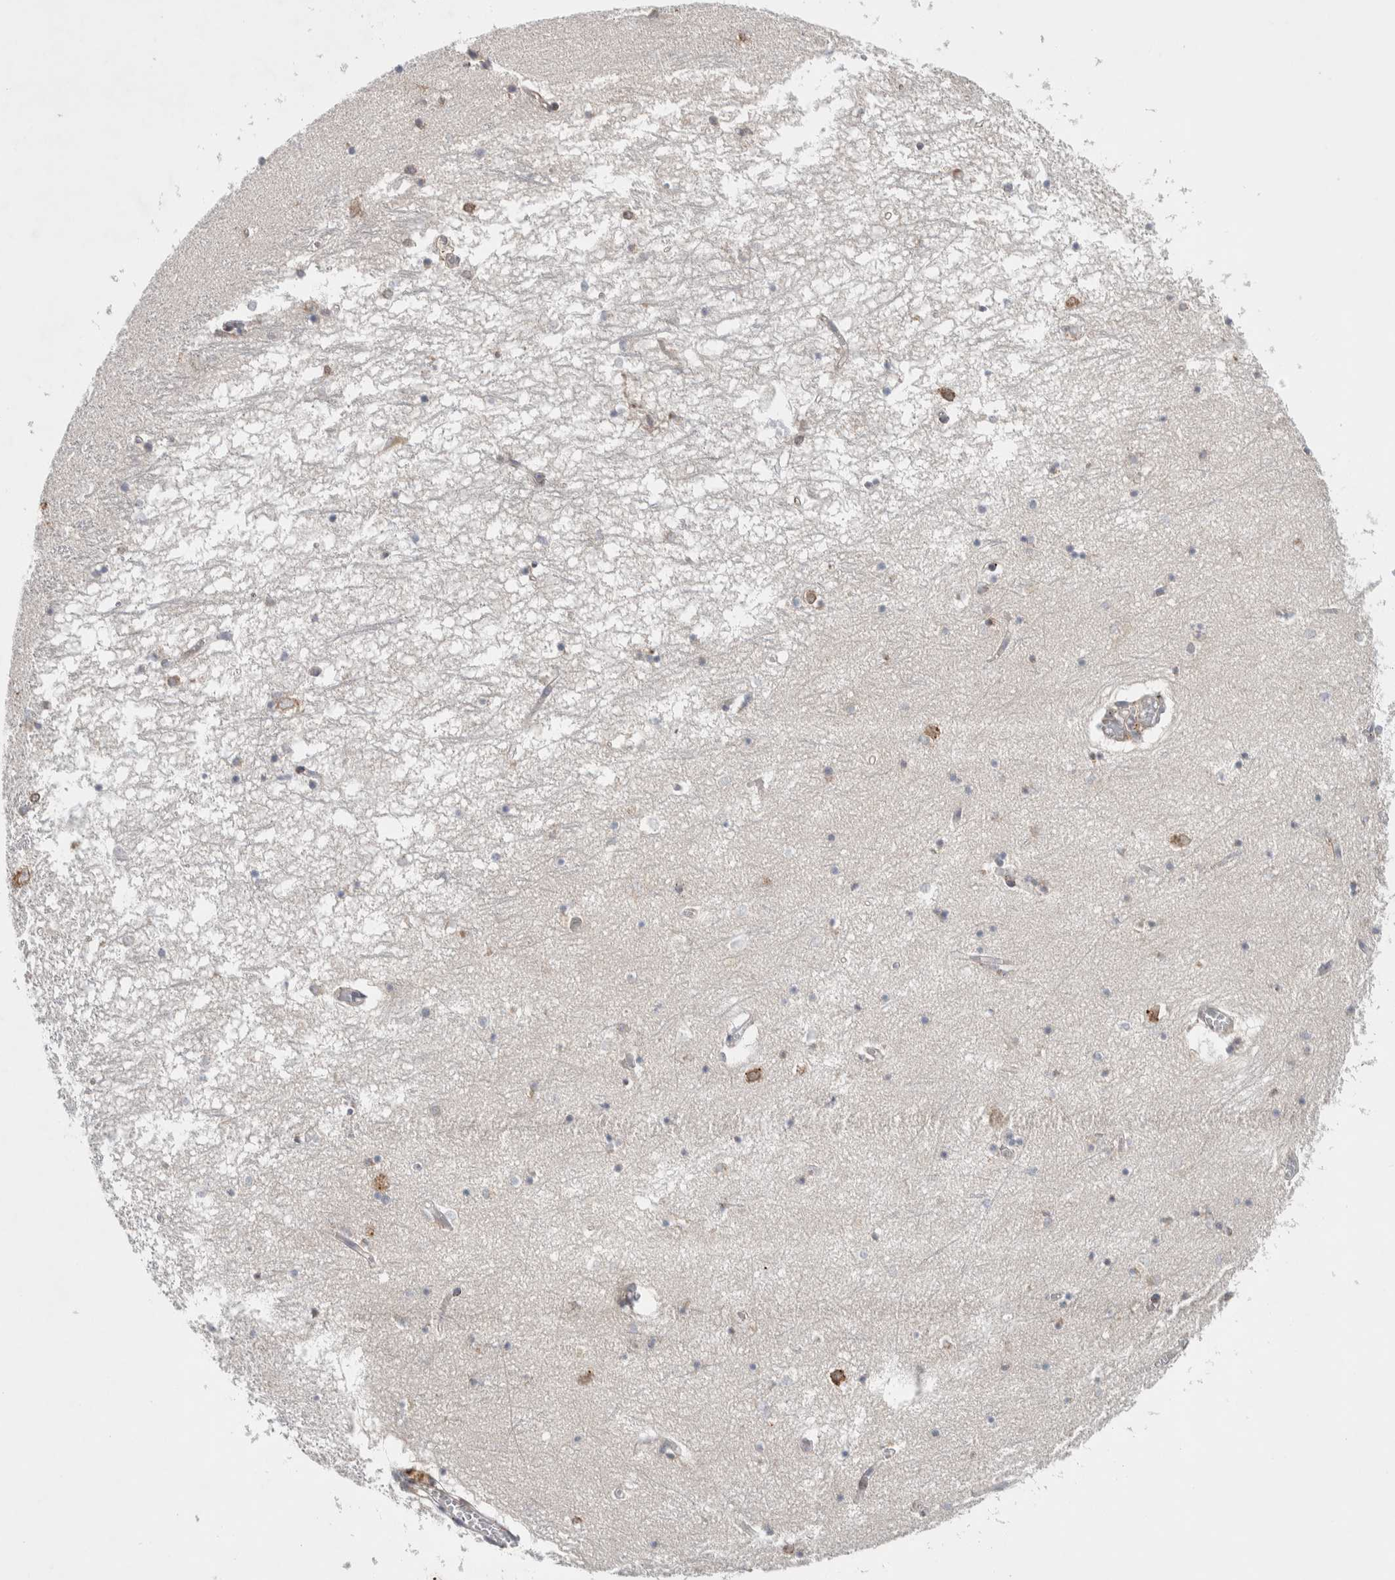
{"staining": {"intensity": "weak", "quantity": "<25%", "location": "cytoplasmic/membranous"}, "tissue": "hippocampus", "cell_type": "Glial cells", "image_type": "normal", "snomed": [{"axis": "morphology", "description": "Normal tissue, NOS"}, {"axis": "topography", "description": "Hippocampus"}], "caption": "Immunohistochemistry micrograph of benign hippocampus: human hippocampus stained with DAB shows no significant protein positivity in glial cells.", "gene": "ADCY8", "patient": {"sex": "male", "age": 70}}